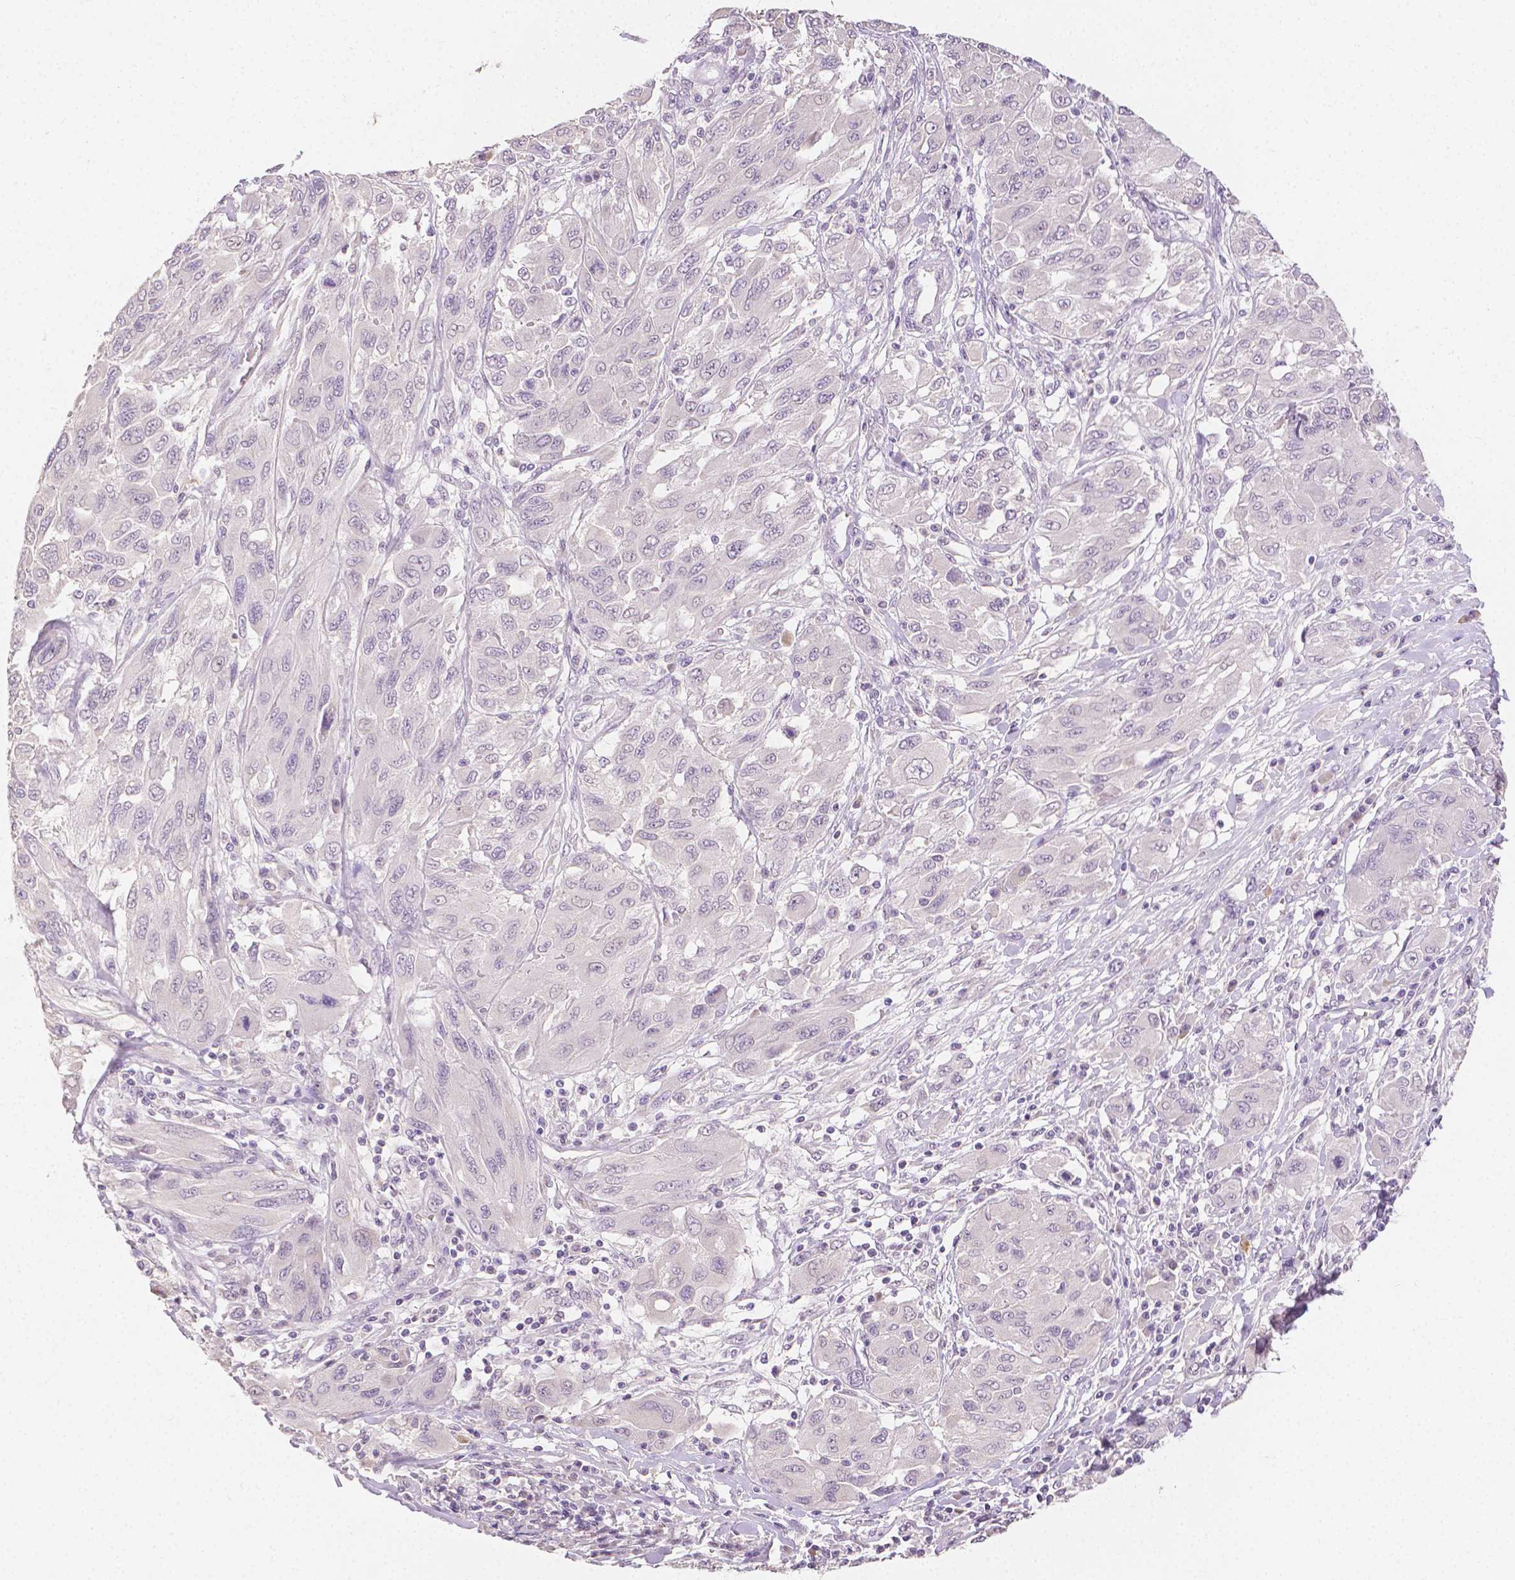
{"staining": {"intensity": "negative", "quantity": "none", "location": "none"}, "tissue": "melanoma", "cell_type": "Tumor cells", "image_type": "cancer", "snomed": [{"axis": "morphology", "description": "Malignant melanoma, NOS"}, {"axis": "topography", "description": "Skin"}], "caption": "DAB immunohistochemical staining of human melanoma reveals no significant staining in tumor cells. (DAB (3,3'-diaminobenzidine) IHC with hematoxylin counter stain).", "gene": "TGM1", "patient": {"sex": "female", "age": 91}}